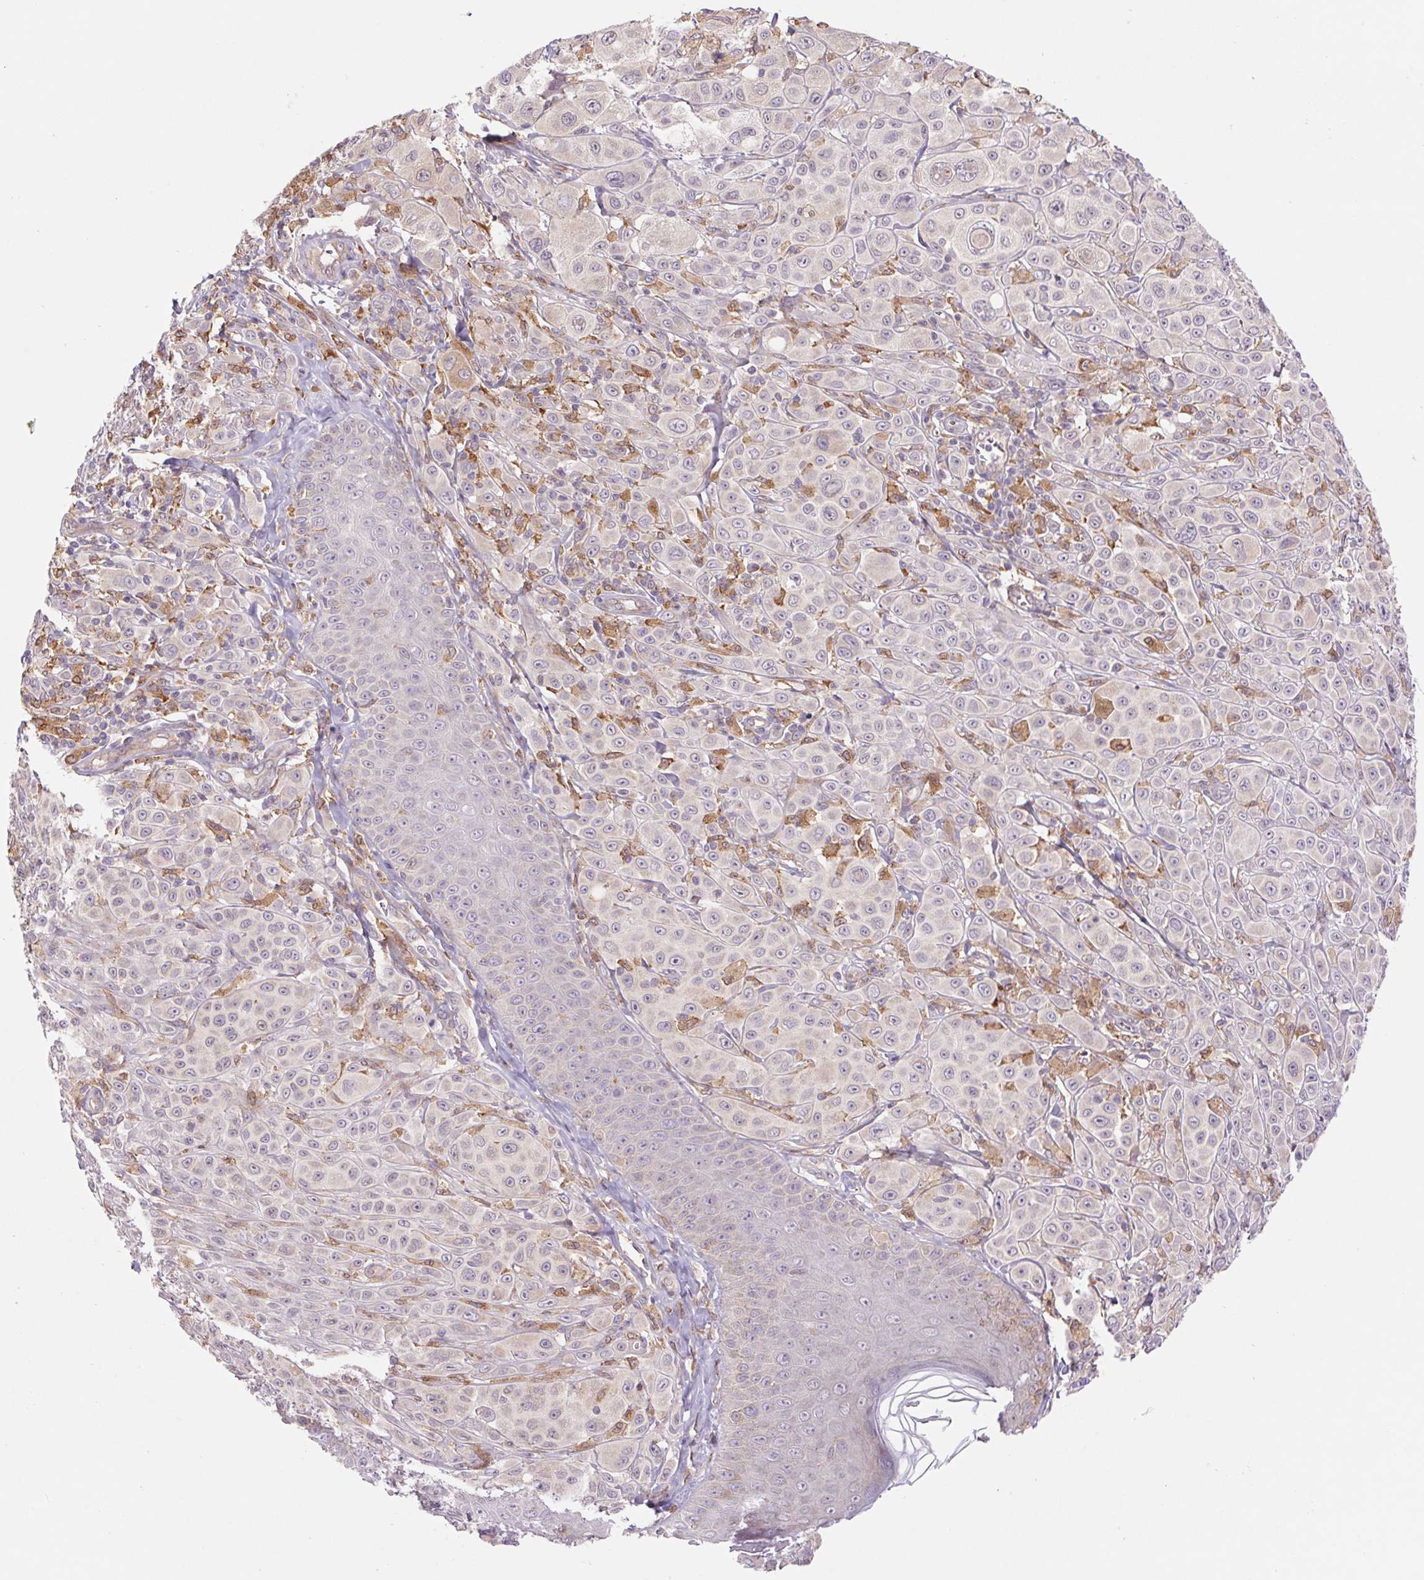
{"staining": {"intensity": "negative", "quantity": "none", "location": "none"}, "tissue": "melanoma", "cell_type": "Tumor cells", "image_type": "cancer", "snomed": [{"axis": "morphology", "description": "Malignant melanoma, NOS"}, {"axis": "topography", "description": "Skin"}], "caption": "This histopathology image is of malignant melanoma stained with immunohistochemistry (IHC) to label a protein in brown with the nuclei are counter-stained blue. There is no expression in tumor cells.", "gene": "KLHL20", "patient": {"sex": "male", "age": 67}}